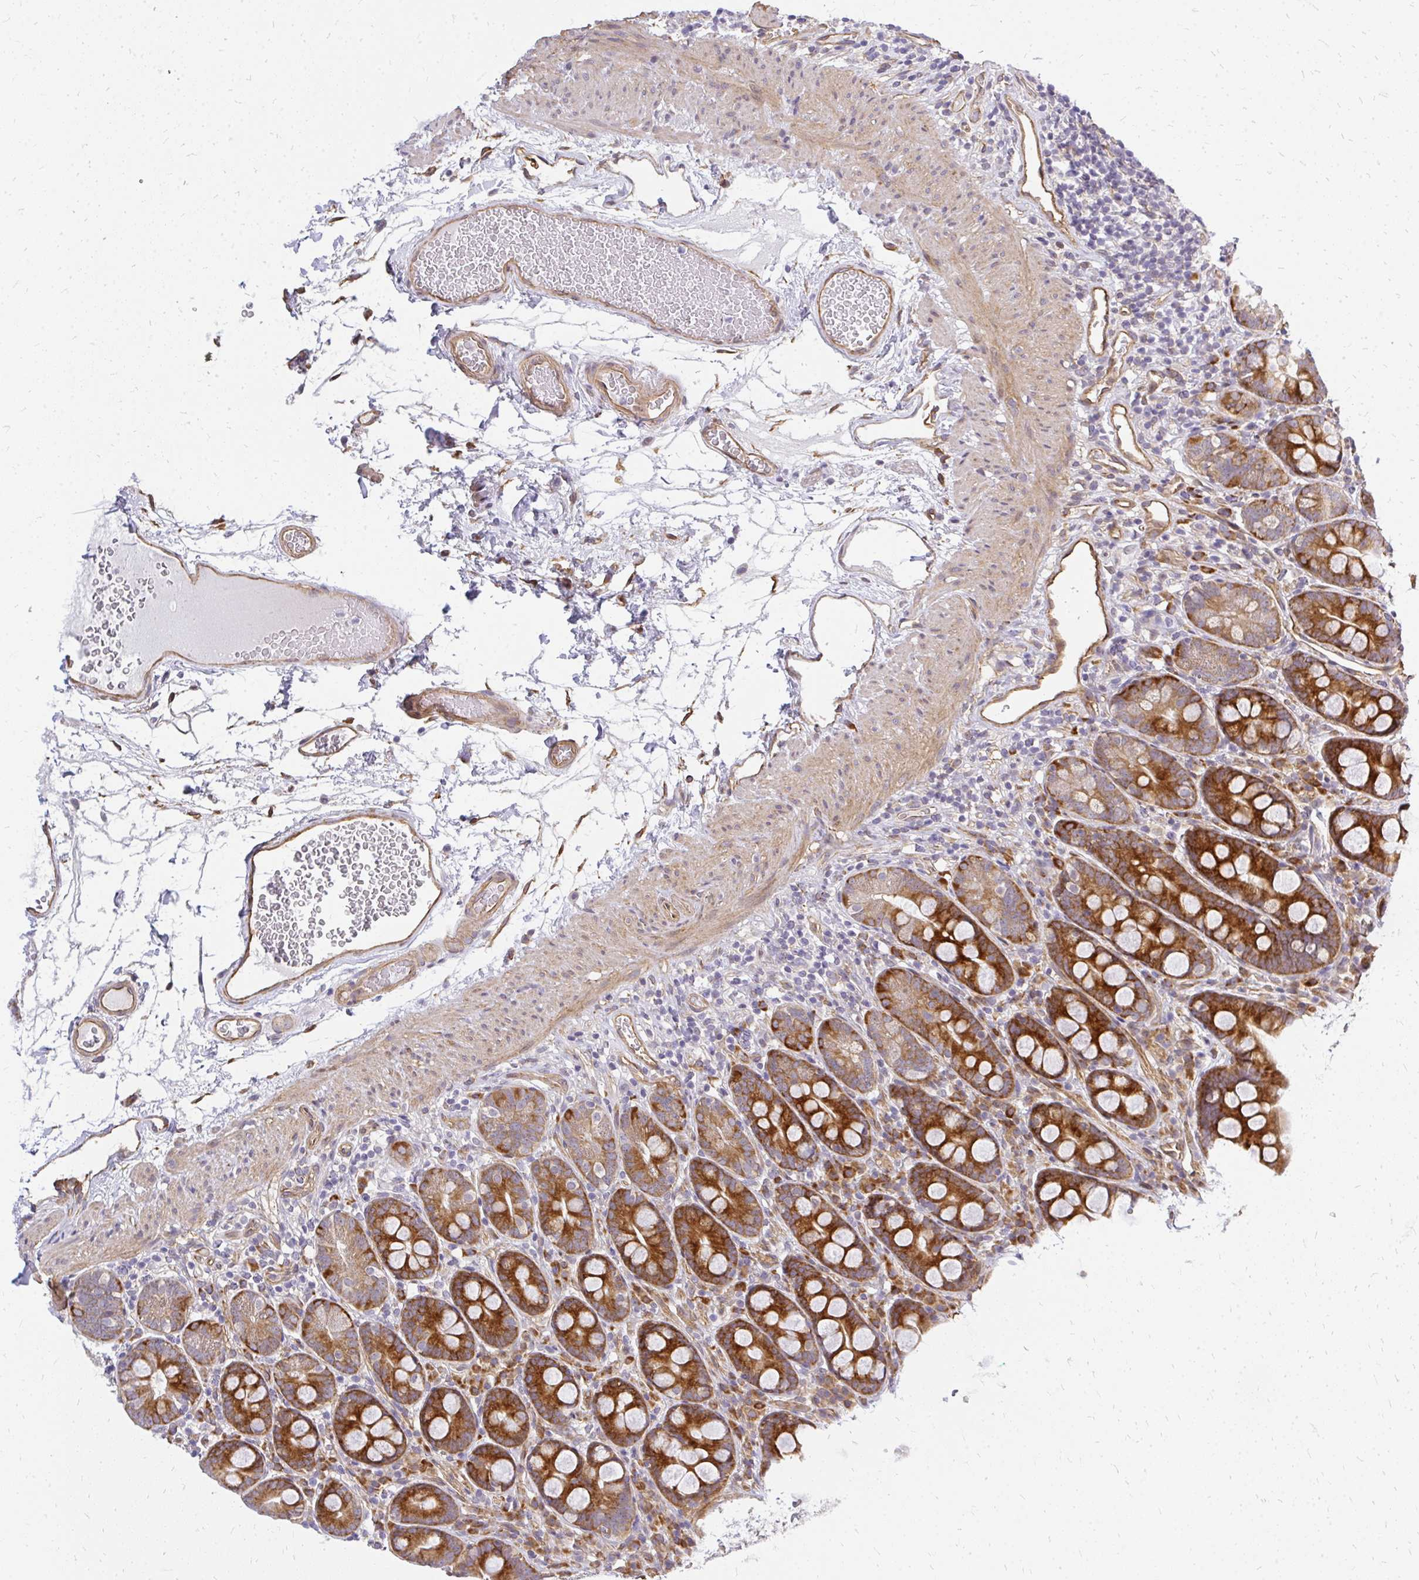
{"staining": {"intensity": "strong", "quantity": "25%-75%", "location": "cytoplasmic/membranous"}, "tissue": "duodenum", "cell_type": "Glandular cells", "image_type": "normal", "snomed": [{"axis": "morphology", "description": "Normal tissue, NOS"}, {"axis": "topography", "description": "Duodenum"}], "caption": "A histopathology image of human duodenum stained for a protein demonstrates strong cytoplasmic/membranous brown staining in glandular cells.", "gene": "ENSG00000258472", "patient": {"sex": "female", "age": 67}}